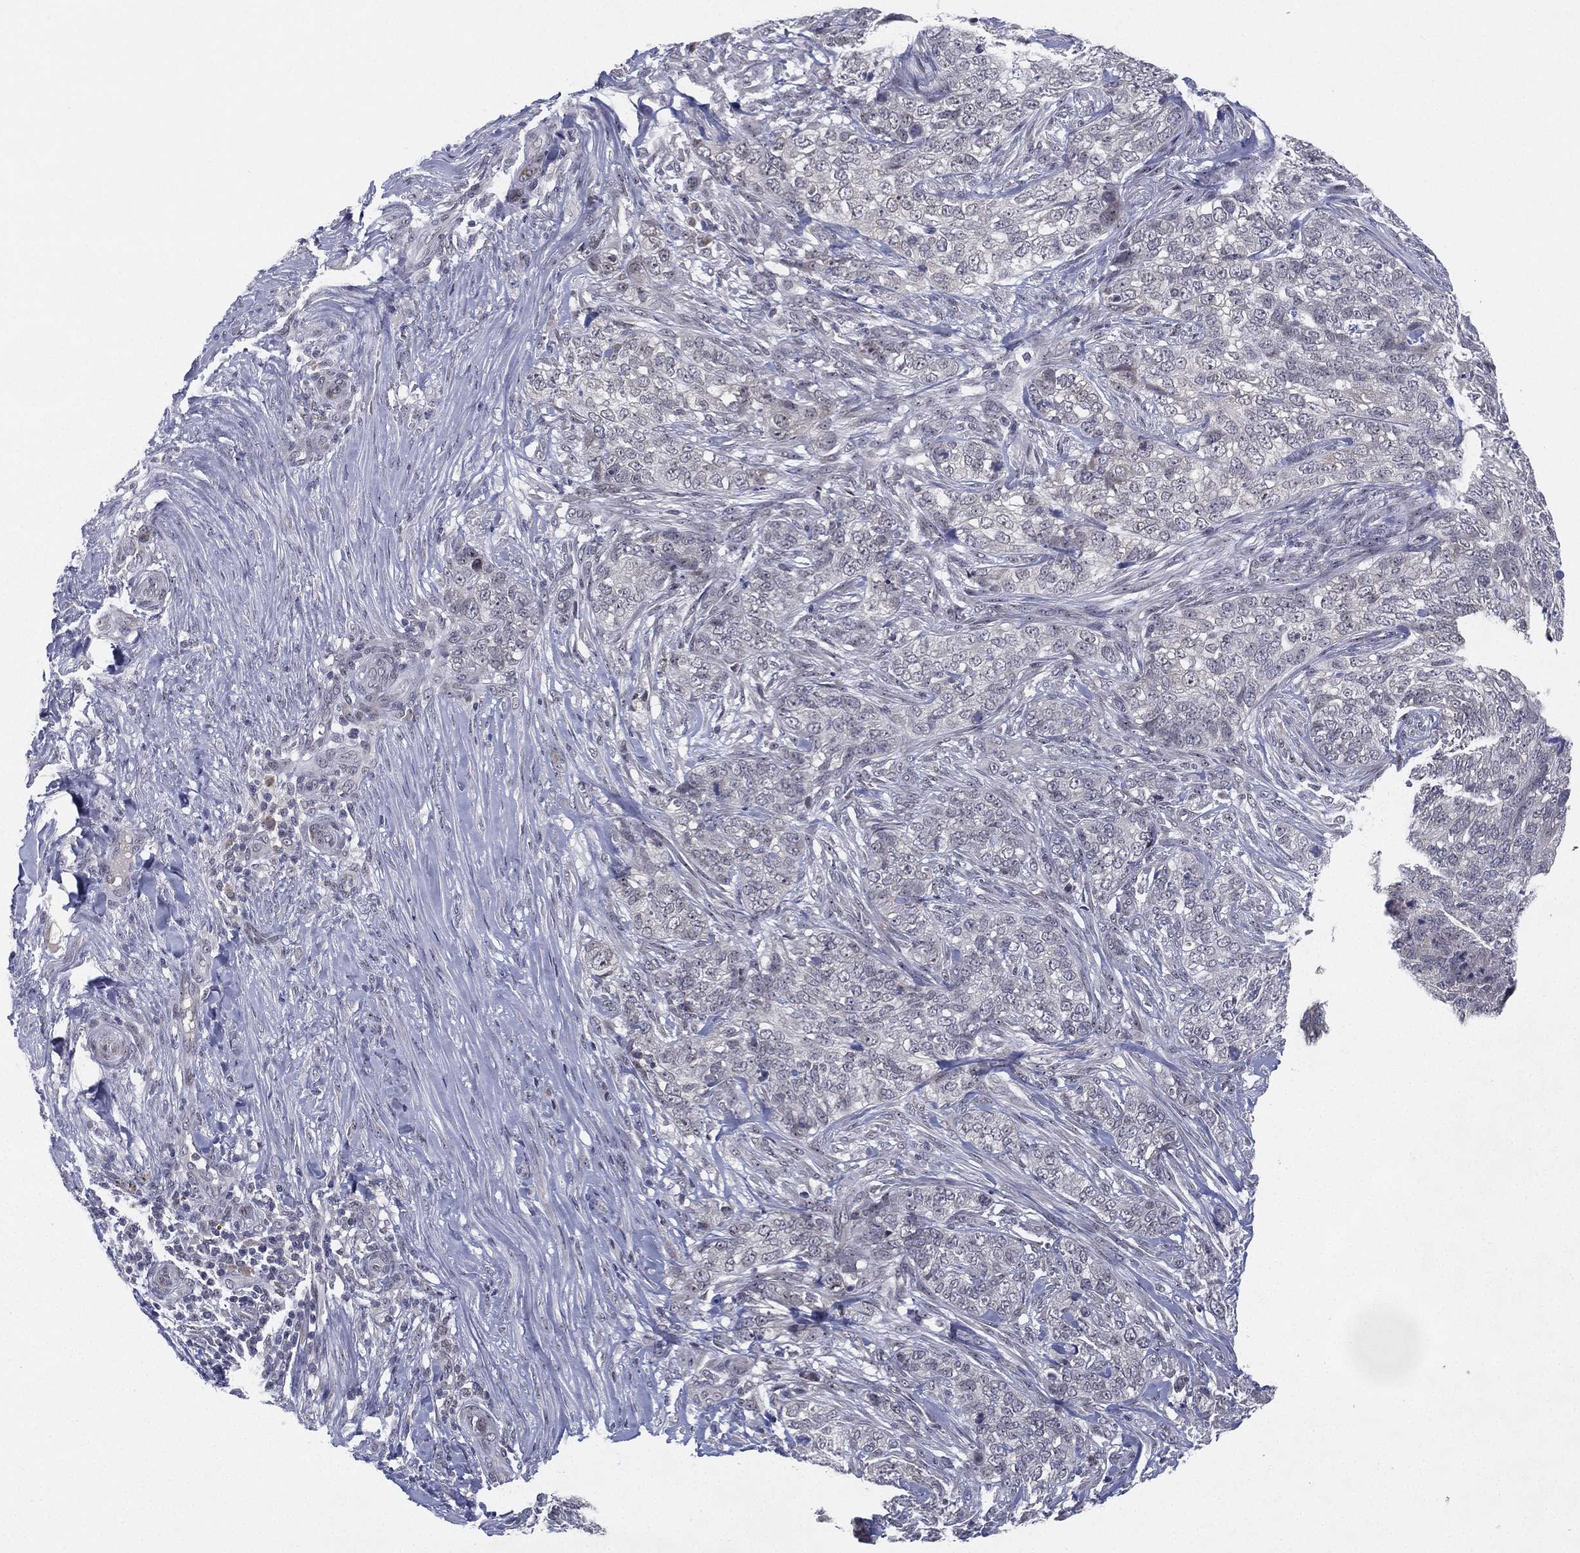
{"staining": {"intensity": "negative", "quantity": "none", "location": "none"}, "tissue": "skin cancer", "cell_type": "Tumor cells", "image_type": "cancer", "snomed": [{"axis": "morphology", "description": "Basal cell carcinoma"}, {"axis": "topography", "description": "Skin"}], "caption": "Human skin basal cell carcinoma stained for a protein using immunohistochemistry (IHC) demonstrates no staining in tumor cells.", "gene": "MS4A8", "patient": {"sex": "female", "age": 69}}